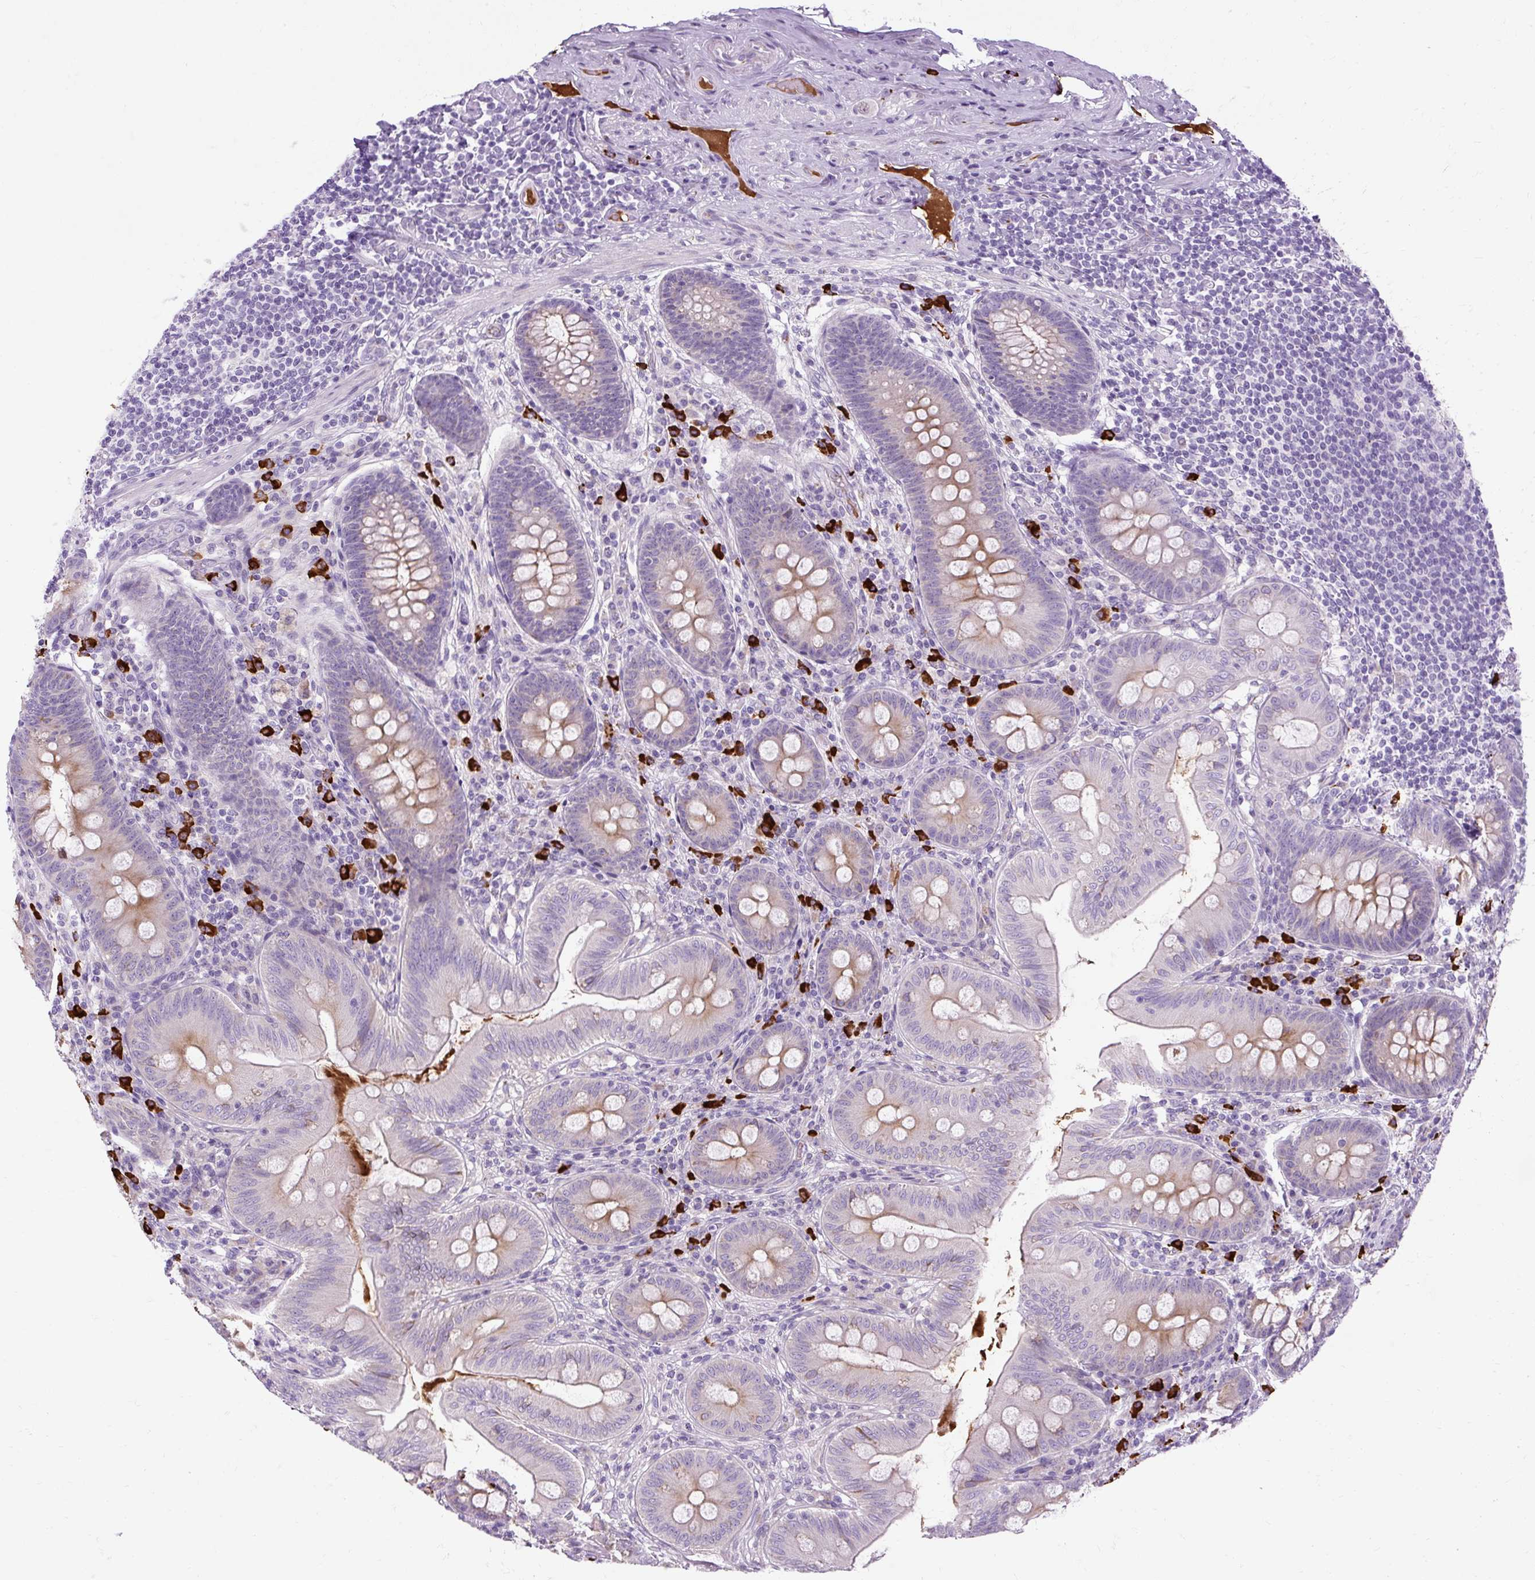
{"staining": {"intensity": "moderate", "quantity": "<25%", "location": "cytoplasmic/membranous"}, "tissue": "appendix", "cell_type": "Glandular cells", "image_type": "normal", "snomed": [{"axis": "morphology", "description": "Normal tissue, NOS"}, {"axis": "topography", "description": "Appendix"}], "caption": "This histopathology image exhibits normal appendix stained with immunohistochemistry to label a protein in brown. The cytoplasmic/membranous of glandular cells show moderate positivity for the protein. Nuclei are counter-stained blue.", "gene": "ARRDC2", "patient": {"sex": "male", "age": 71}}